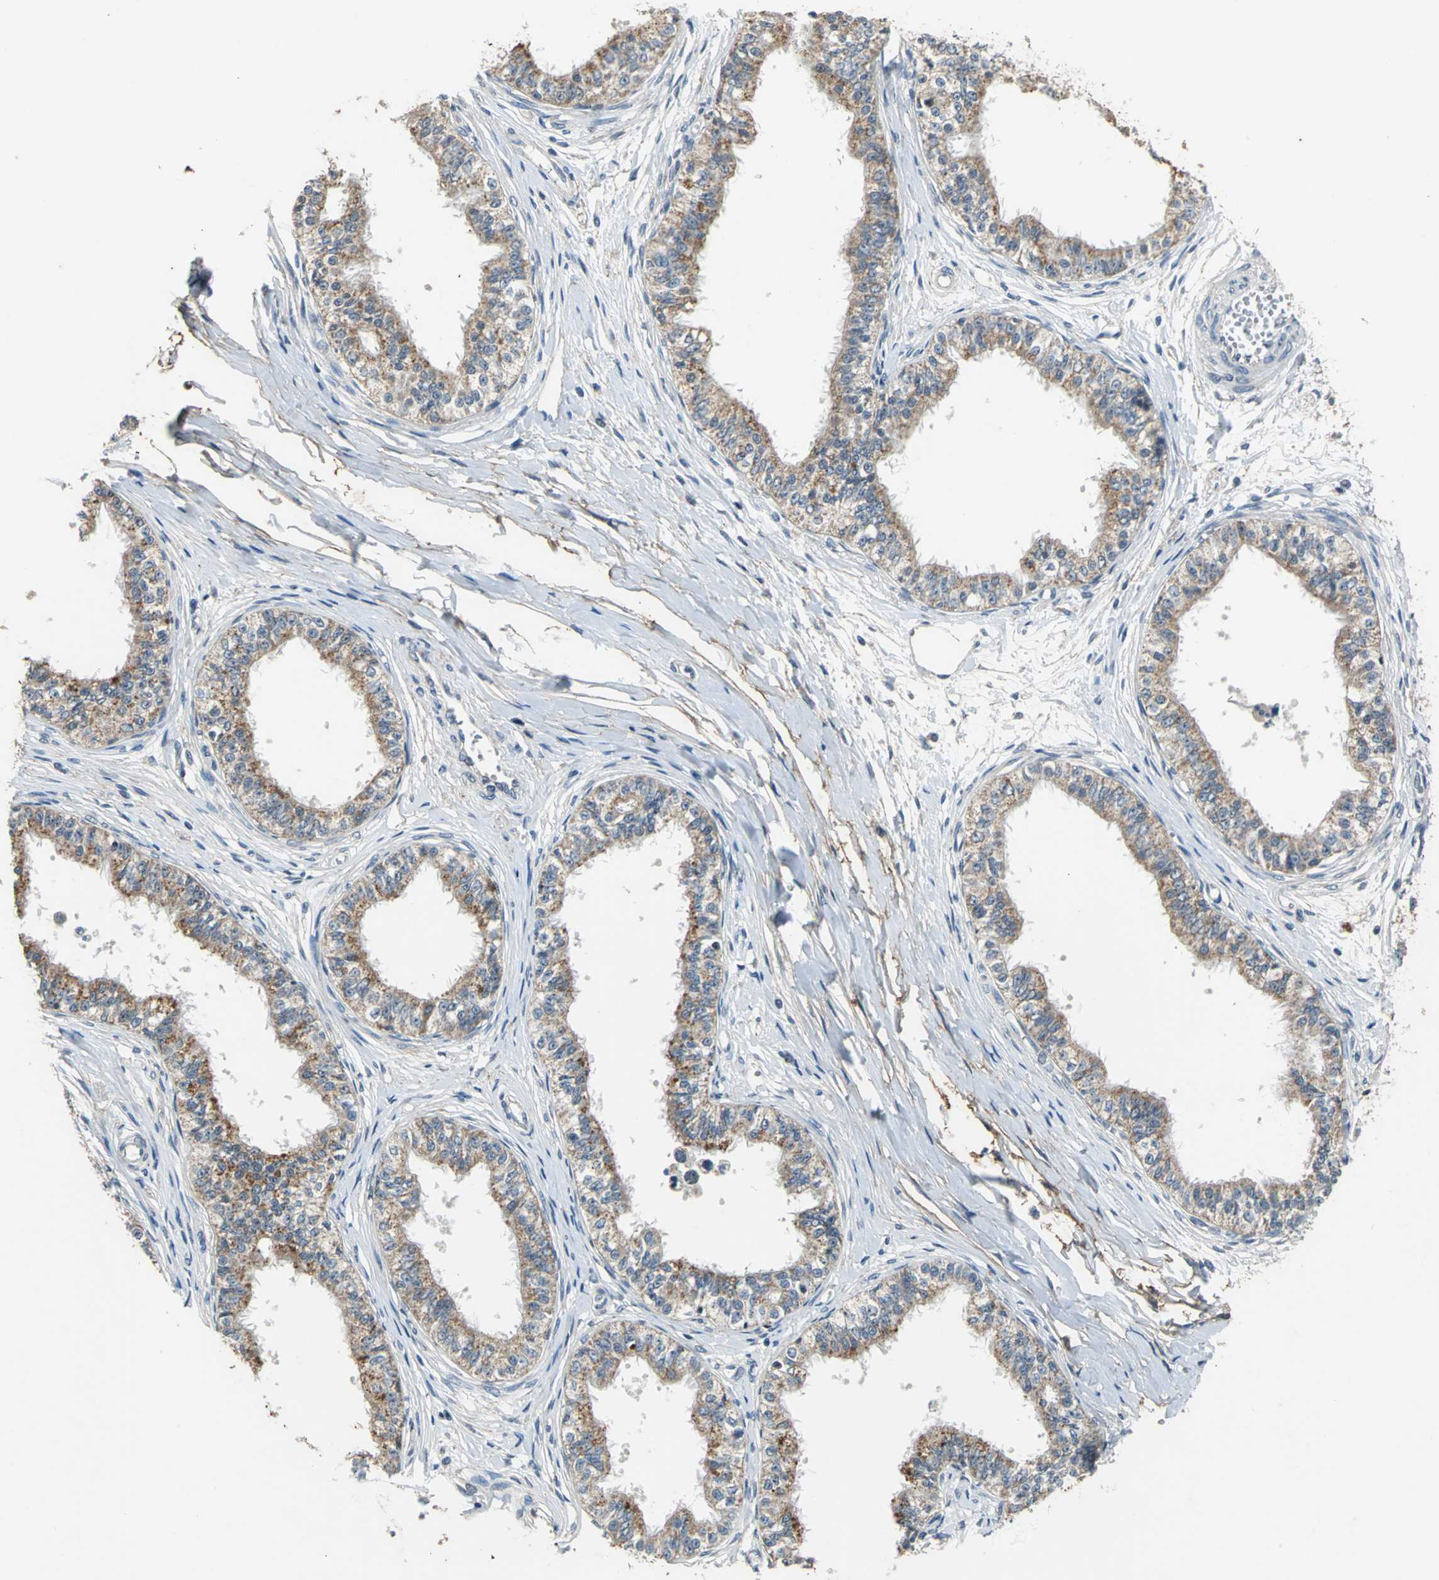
{"staining": {"intensity": "moderate", "quantity": "25%-75%", "location": "cytoplasmic/membranous"}, "tissue": "epididymis", "cell_type": "Glandular cells", "image_type": "normal", "snomed": [{"axis": "morphology", "description": "Normal tissue, NOS"}, {"axis": "morphology", "description": "Adenocarcinoma, metastatic, NOS"}, {"axis": "topography", "description": "Testis"}, {"axis": "topography", "description": "Epididymis"}], "caption": "The histopathology image demonstrates staining of unremarkable epididymis, revealing moderate cytoplasmic/membranous protein expression (brown color) within glandular cells. (DAB IHC, brown staining for protein, blue staining for nuclei).", "gene": "JADE3", "patient": {"sex": "male", "age": 26}}